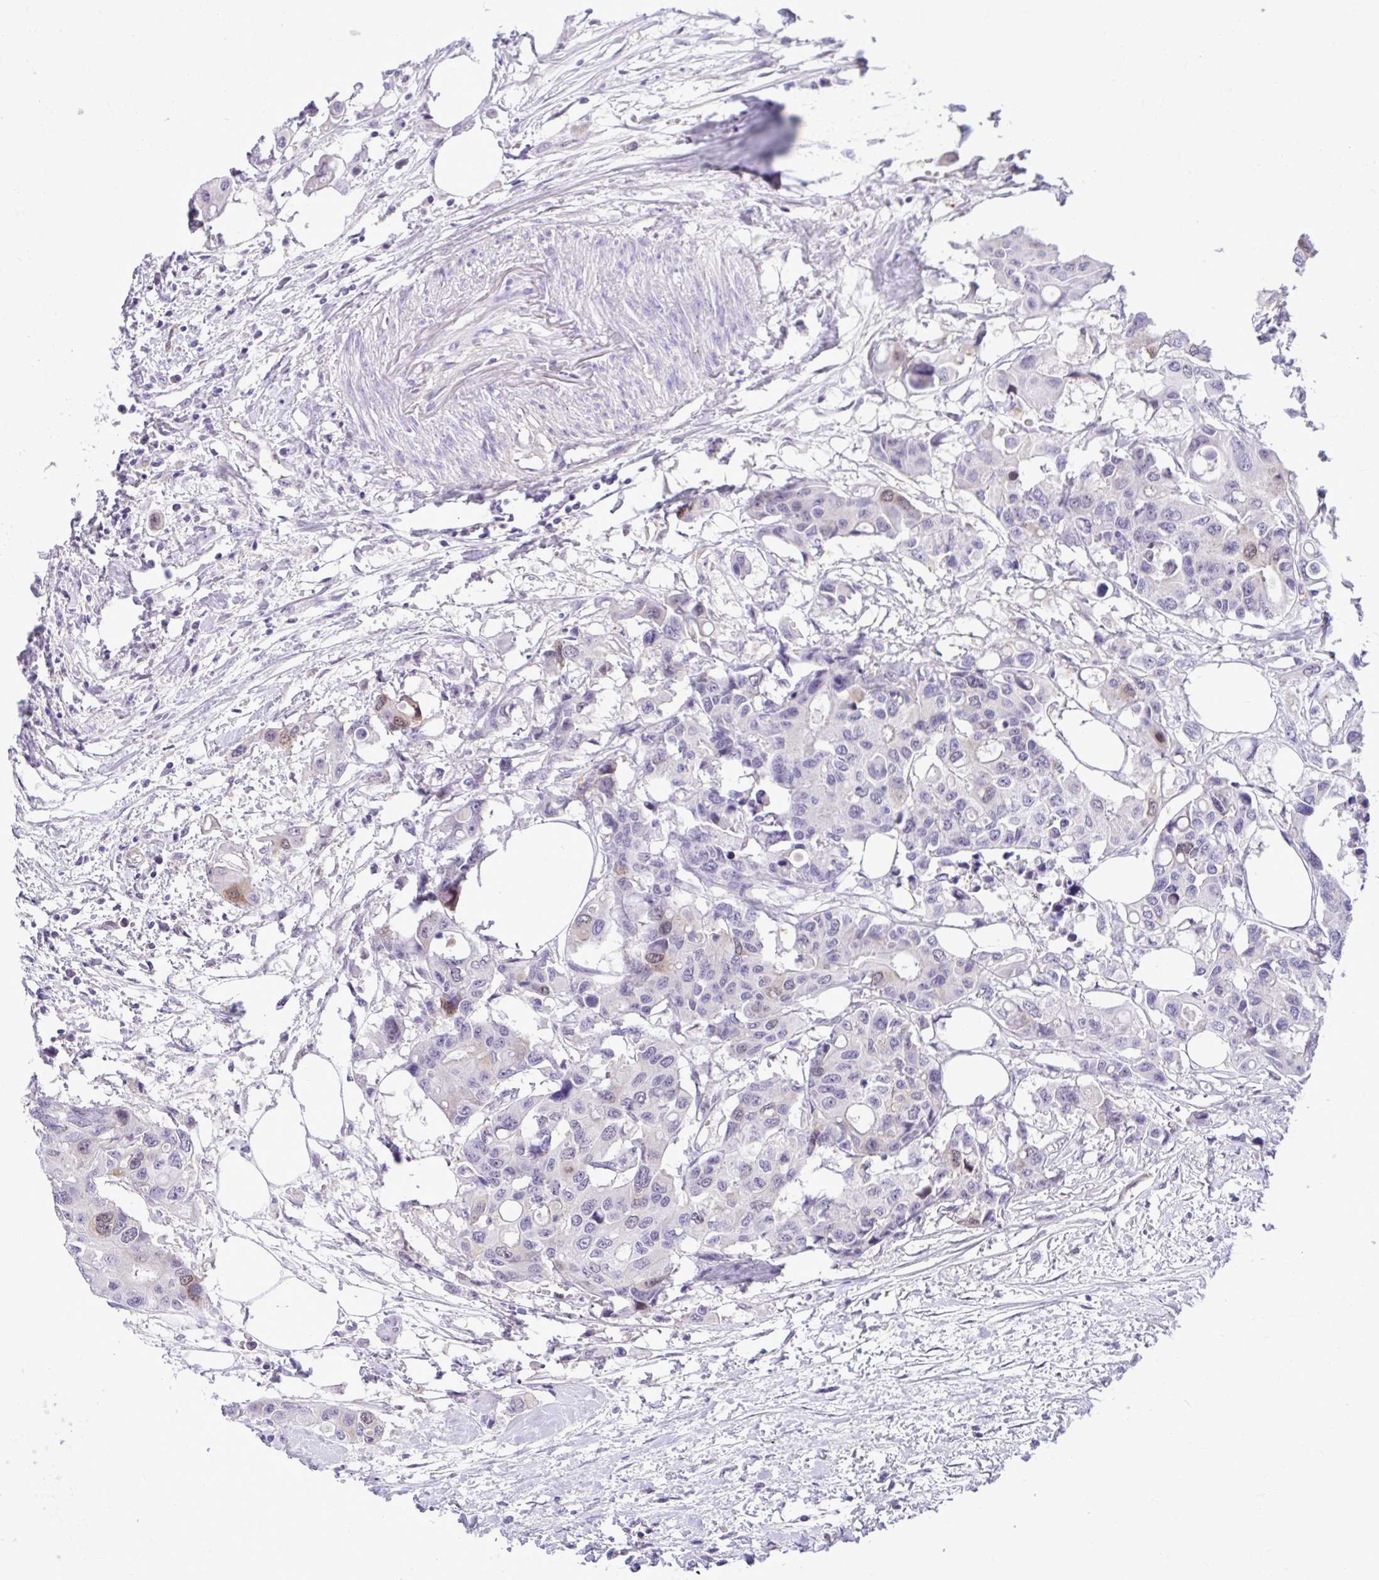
{"staining": {"intensity": "weak", "quantity": "<25%", "location": "nuclear"}, "tissue": "colorectal cancer", "cell_type": "Tumor cells", "image_type": "cancer", "snomed": [{"axis": "morphology", "description": "Adenocarcinoma, NOS"}, {"axis": "topography", "description": "Colon"}], "caption": "Protein analysis of colorectal cancer (adenocarcinoma) shows no significant positivity in tumor cells.", "gene": "CDC20", "patient": {"sex": "male", "age": 77}}